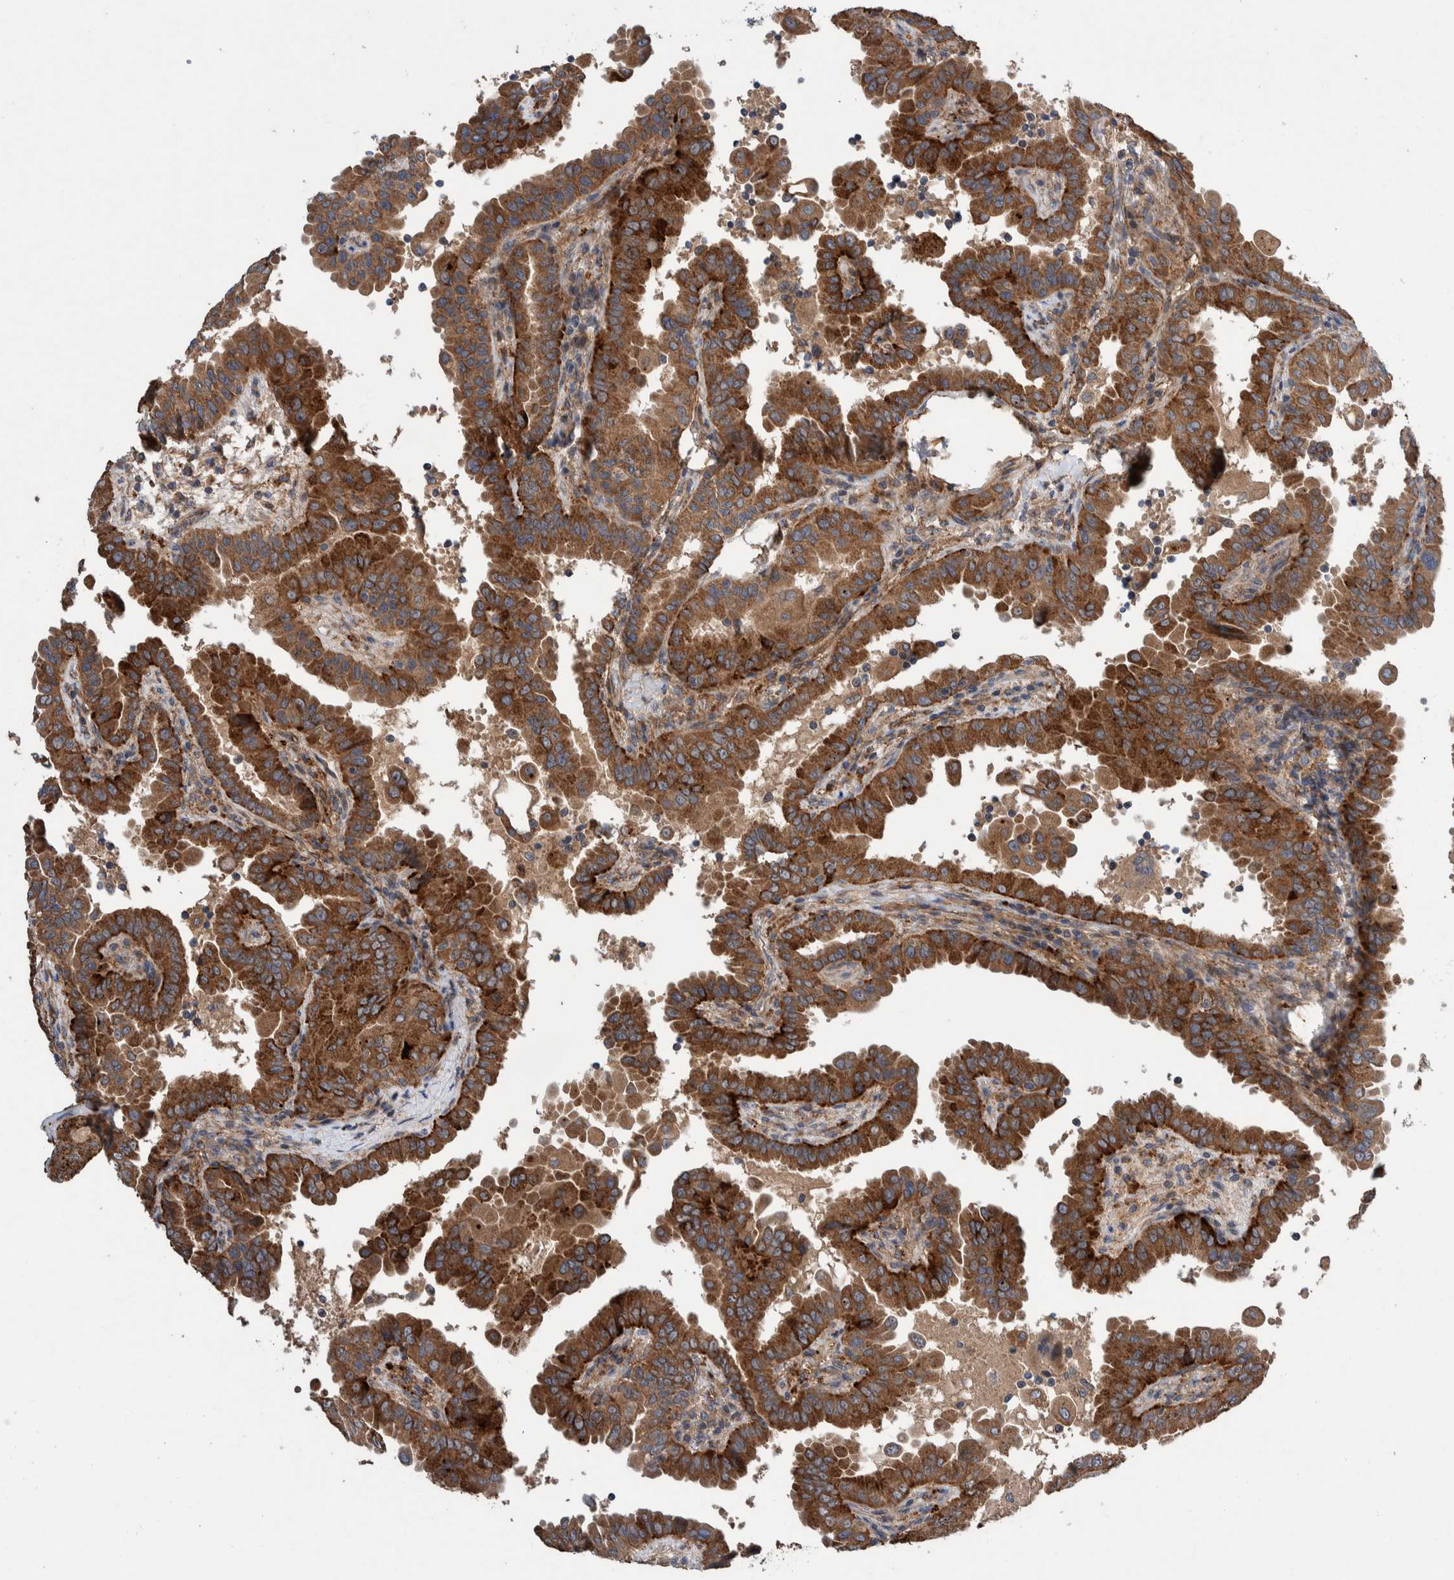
{"staining": {"intensity": "strong", "quantity": ">75%", "location": "cytoplasmic/membranous"}, "tissue": "thyroid cancer", "cell_type": "Tumor cells", "image_type": "cancer", "snomed": [{"axis": "morphology", "description": "Papillary adenocarcinoma, NOS"}, {"axis": "topography", "description": "Thyroid gland"}], "caption": "Brown immunohistochemical staining in human thyroid cancer shows strong cytoplasmic/membranous staining in approximately >75% of tumor cells.", "gene": "PIK3R6", "patient": {"sex": "male", "age": 33}}